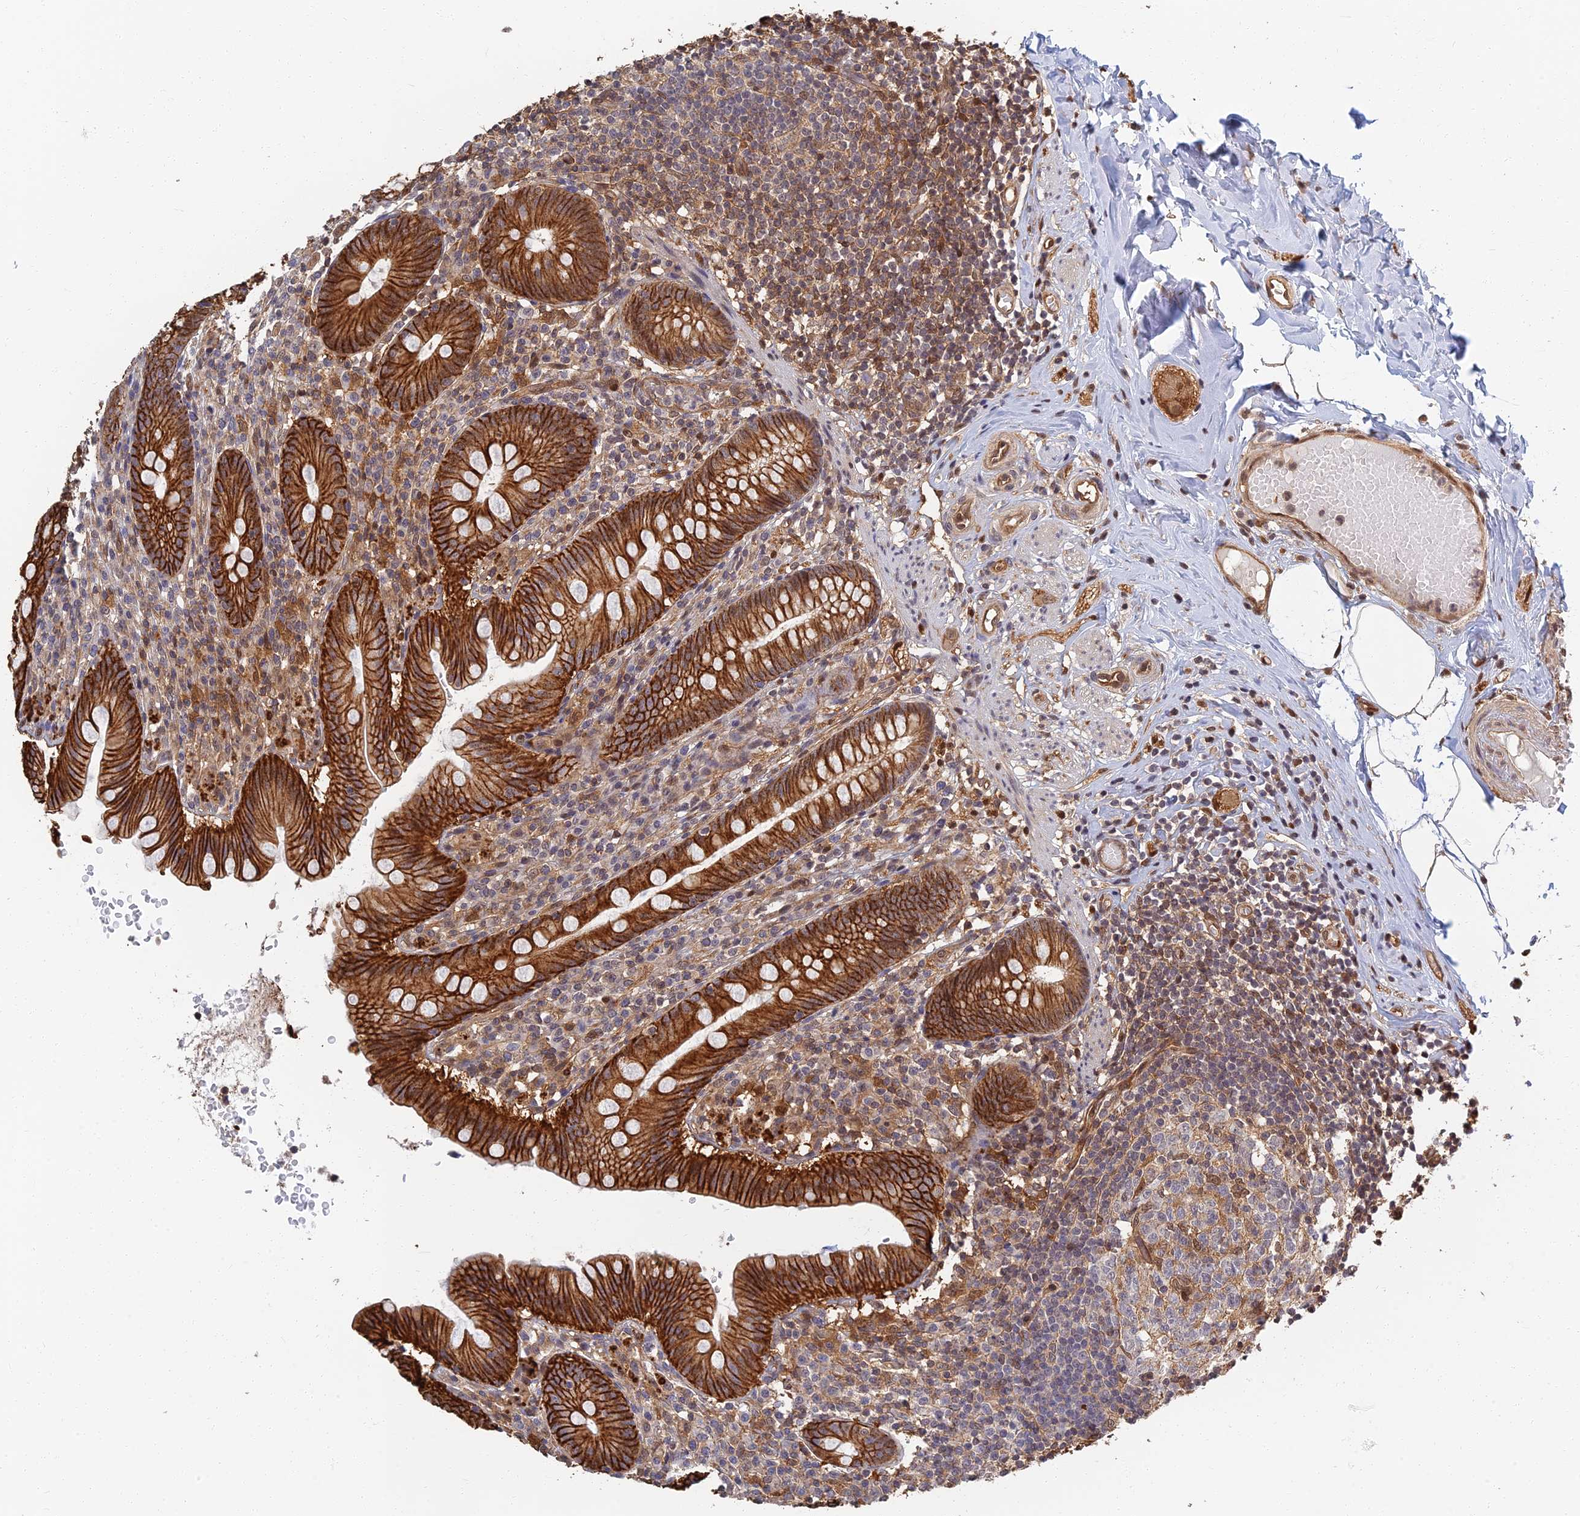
{"staining": {"intensity": "strong", "quantity": ">75%", "location": "cytoplasmic/membranous"}, "tissue": "appendix", "cell_type": "Glandular cells", "image_type": "normal", "snomed": [{"axis": "morphology", "description": "Normal tissue, NOS"}, {"axis": "topography", "description": "Appendix"}], "caption": "Benign appendix was stained to show a protein in brown. There is high levels of strong cytoplasmic/membranous expression in about >75% of glandular cells. The staining was performed using DAB (3,3'-diaminobenzidine) to visualize the protein expression in brown, while the nuclei were stained in blue with hematoxylin (Magnification: 20x).", "gene": "LRRN3", "patient": {"sex": "male", "age": 55}}